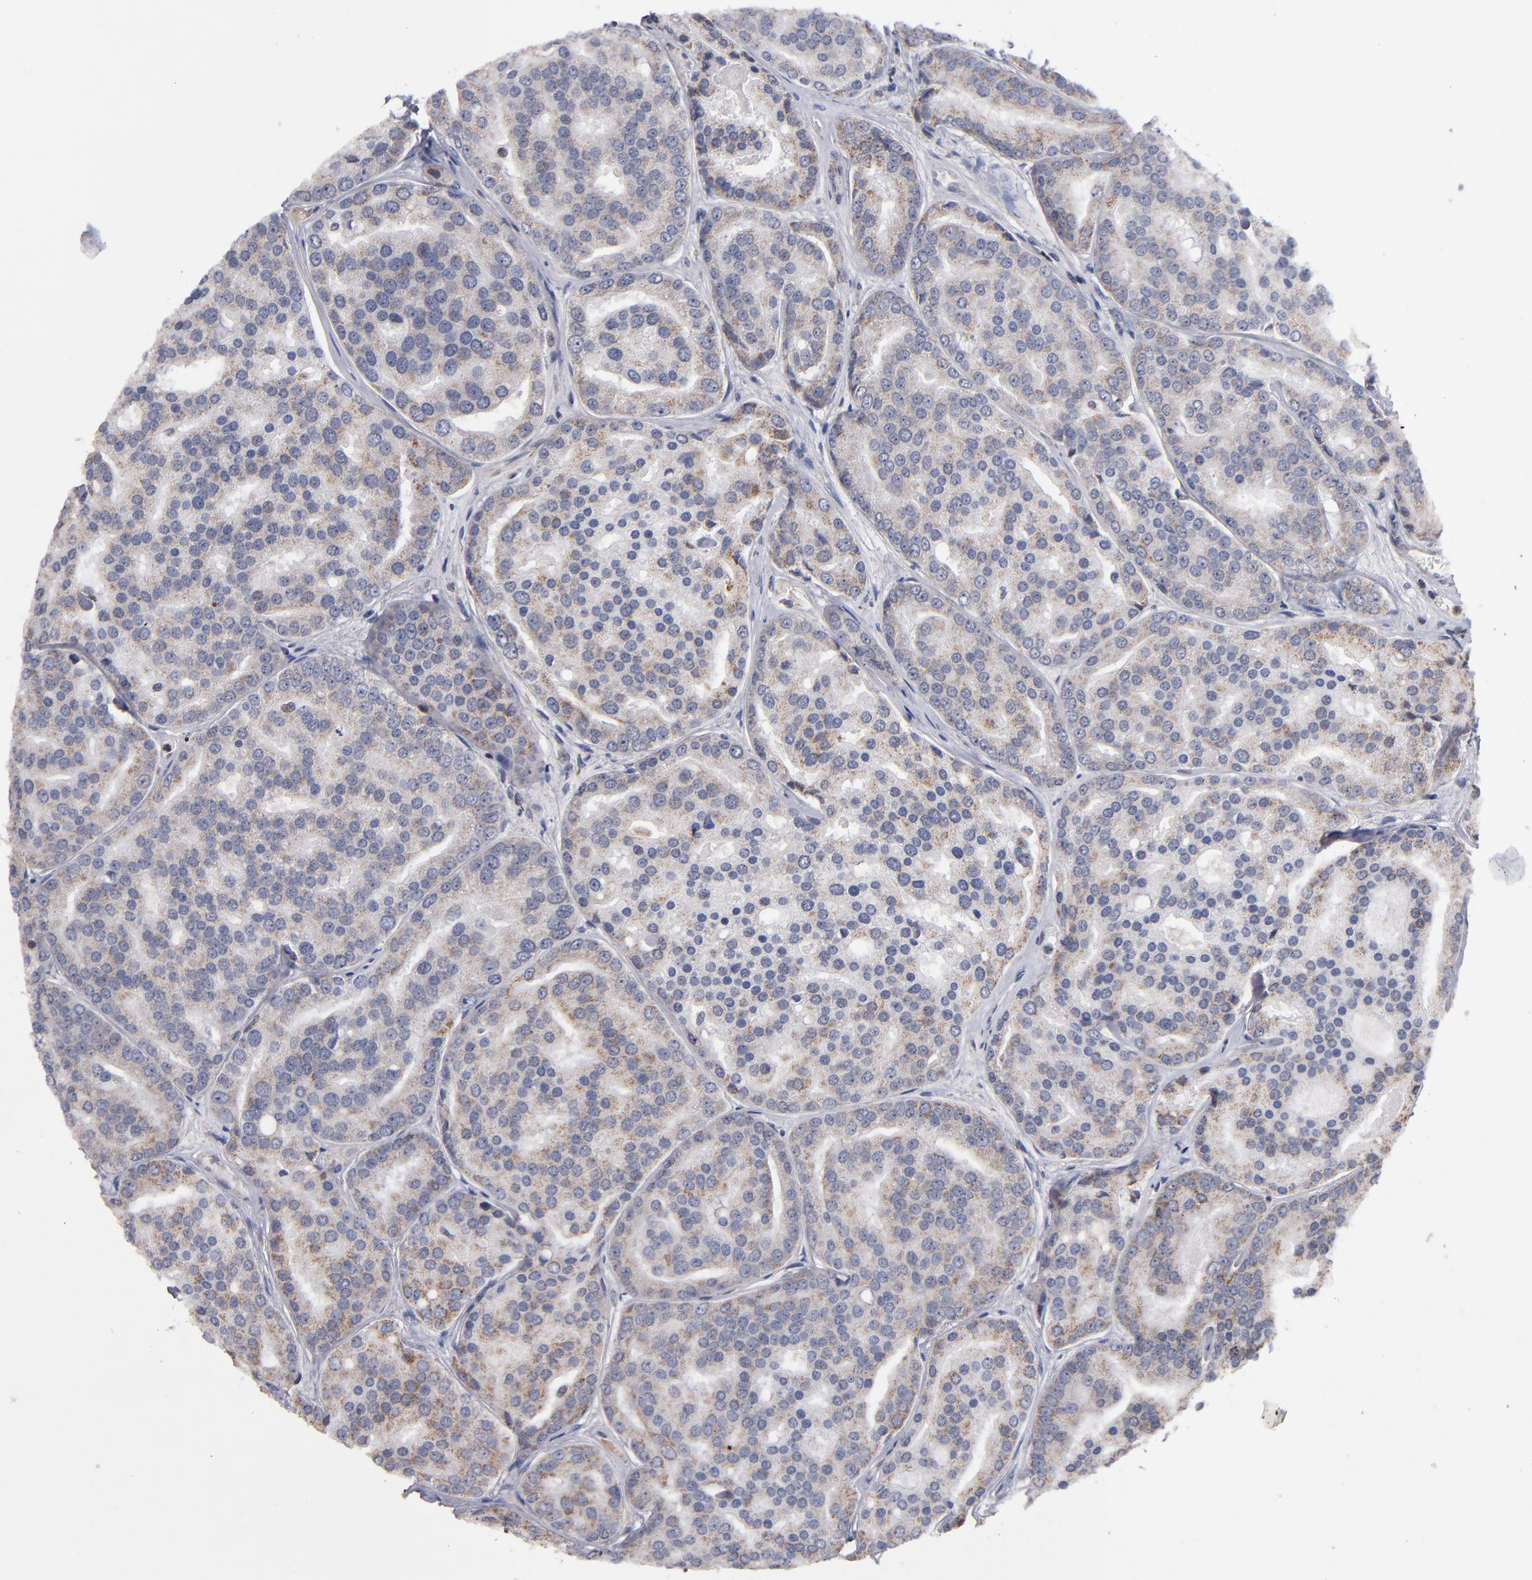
{"staining": {"intensity": "weak", "quantity": "25%-75%", "location": "cytoplasmic/membranous"}, "tissue": "prostate cancer", "cell_type": "Tumor cells", "image_type": "cancer", "snomed": [{"axis": "morphology", "description": "Adenocarcinoma, High grade"}, {"axis": "topography", "description": "Prostate"}], "caption": "A low amount of weak cytoplasmic/membranous expression is appreciated in approximately 25%-75% of tumor cells in prostate adenocarcinoma (high-grade) tissue.", "gene": "ODF2", "patient": {"sex": "male", "age": 64}}